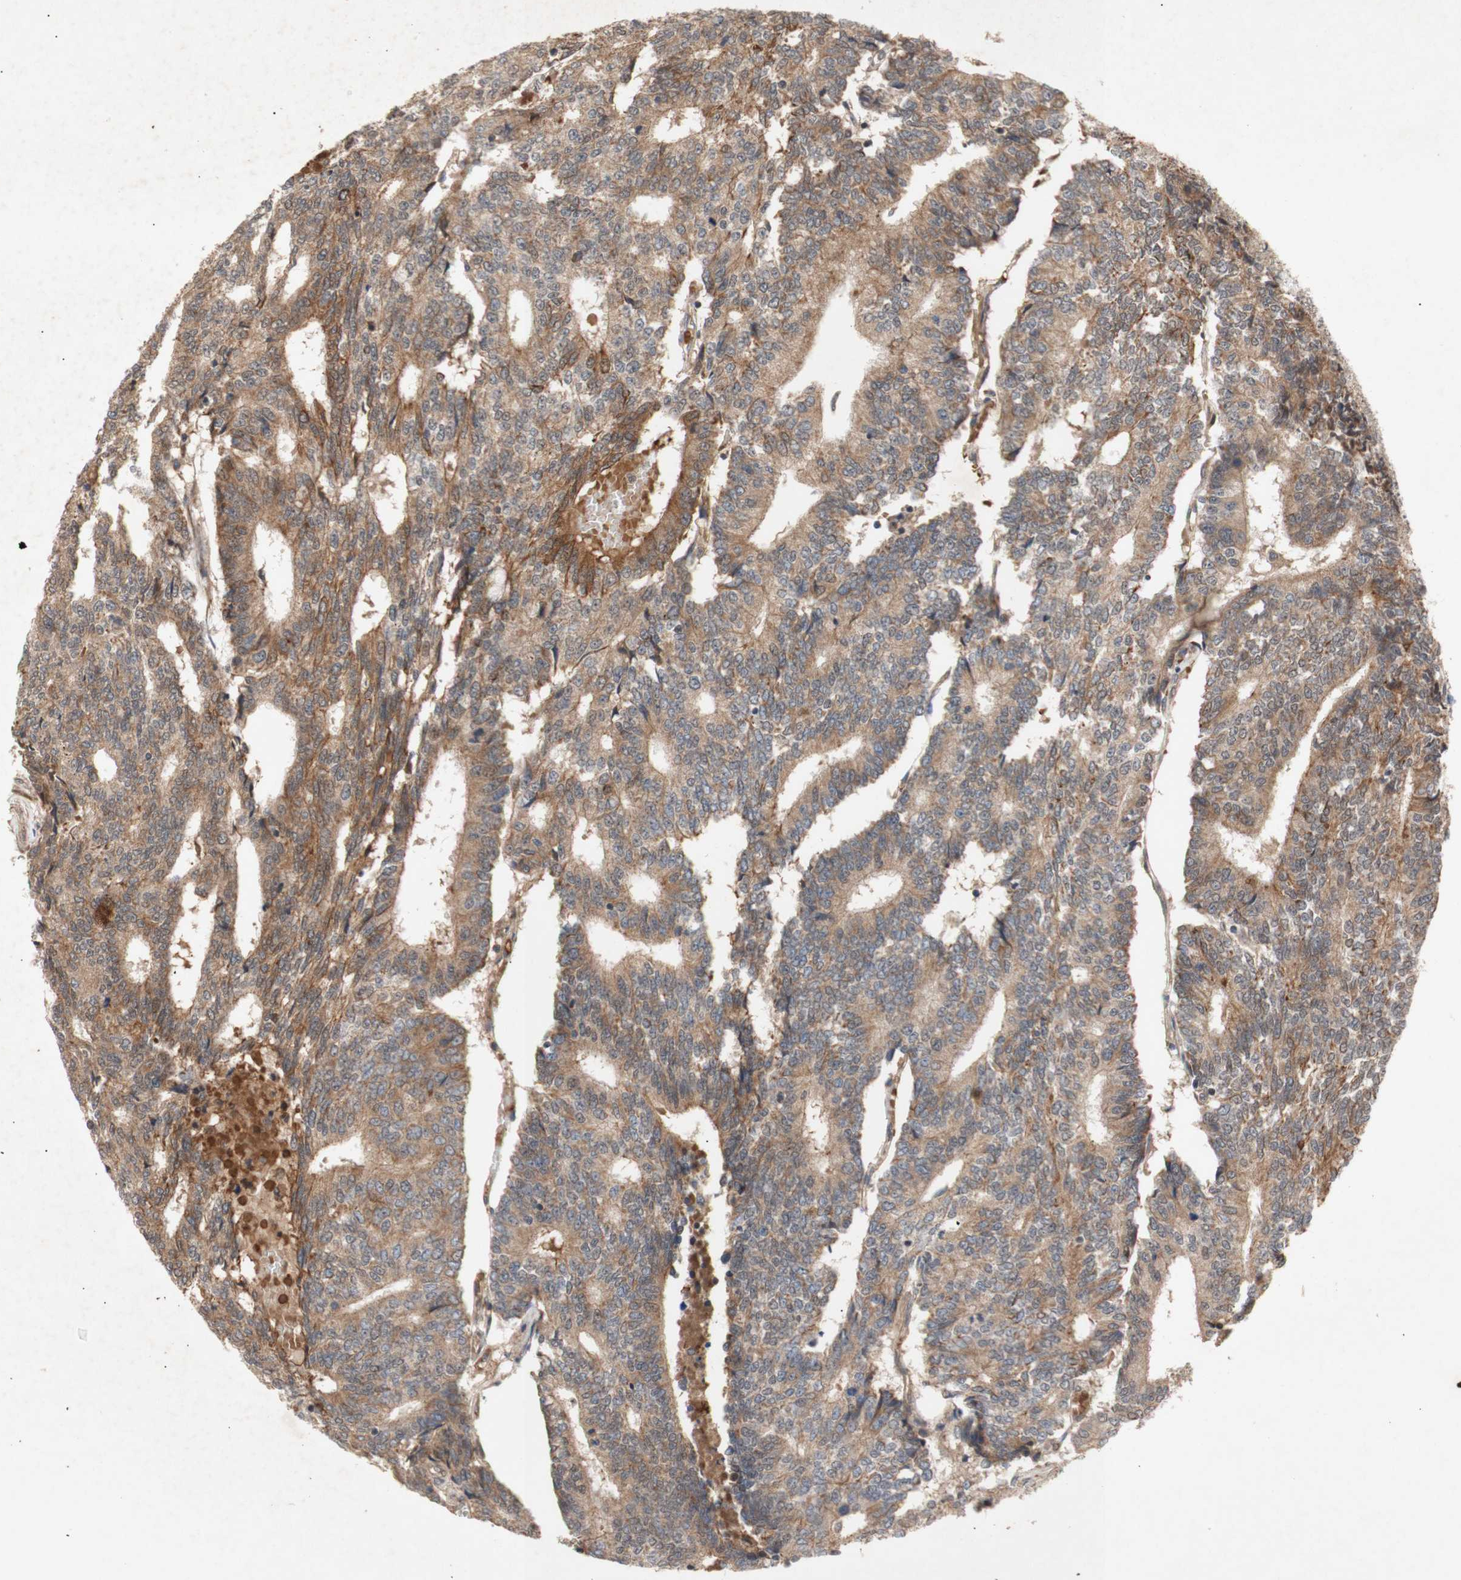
{"staining": {"intensity": "moderate", "quantity": ">75%", "location": "cytoplasmic/membranous"}, "tissue": "prostate cancer", "cell_type": "Tumor cells", "image_type": "cancer", "snomed": [{"axis": "morphology", "description": "Normal tissue, NOS"}, {"axis": "morphology", "description": "Adenocarcinoma, High grade"}, {"axis": "topography", "description": "Prostate"}, {"axis": "topography", "description": "Seminal veicle"}], "caption": "A medium amount of moderate cytoplasmic/membranous expression is present in approximately >75% of tumor cells in prostate adenocarcinoma (high-grade) tissue.", "gene": "PKN1", "patient": {"sex": "male", "age": 55}}